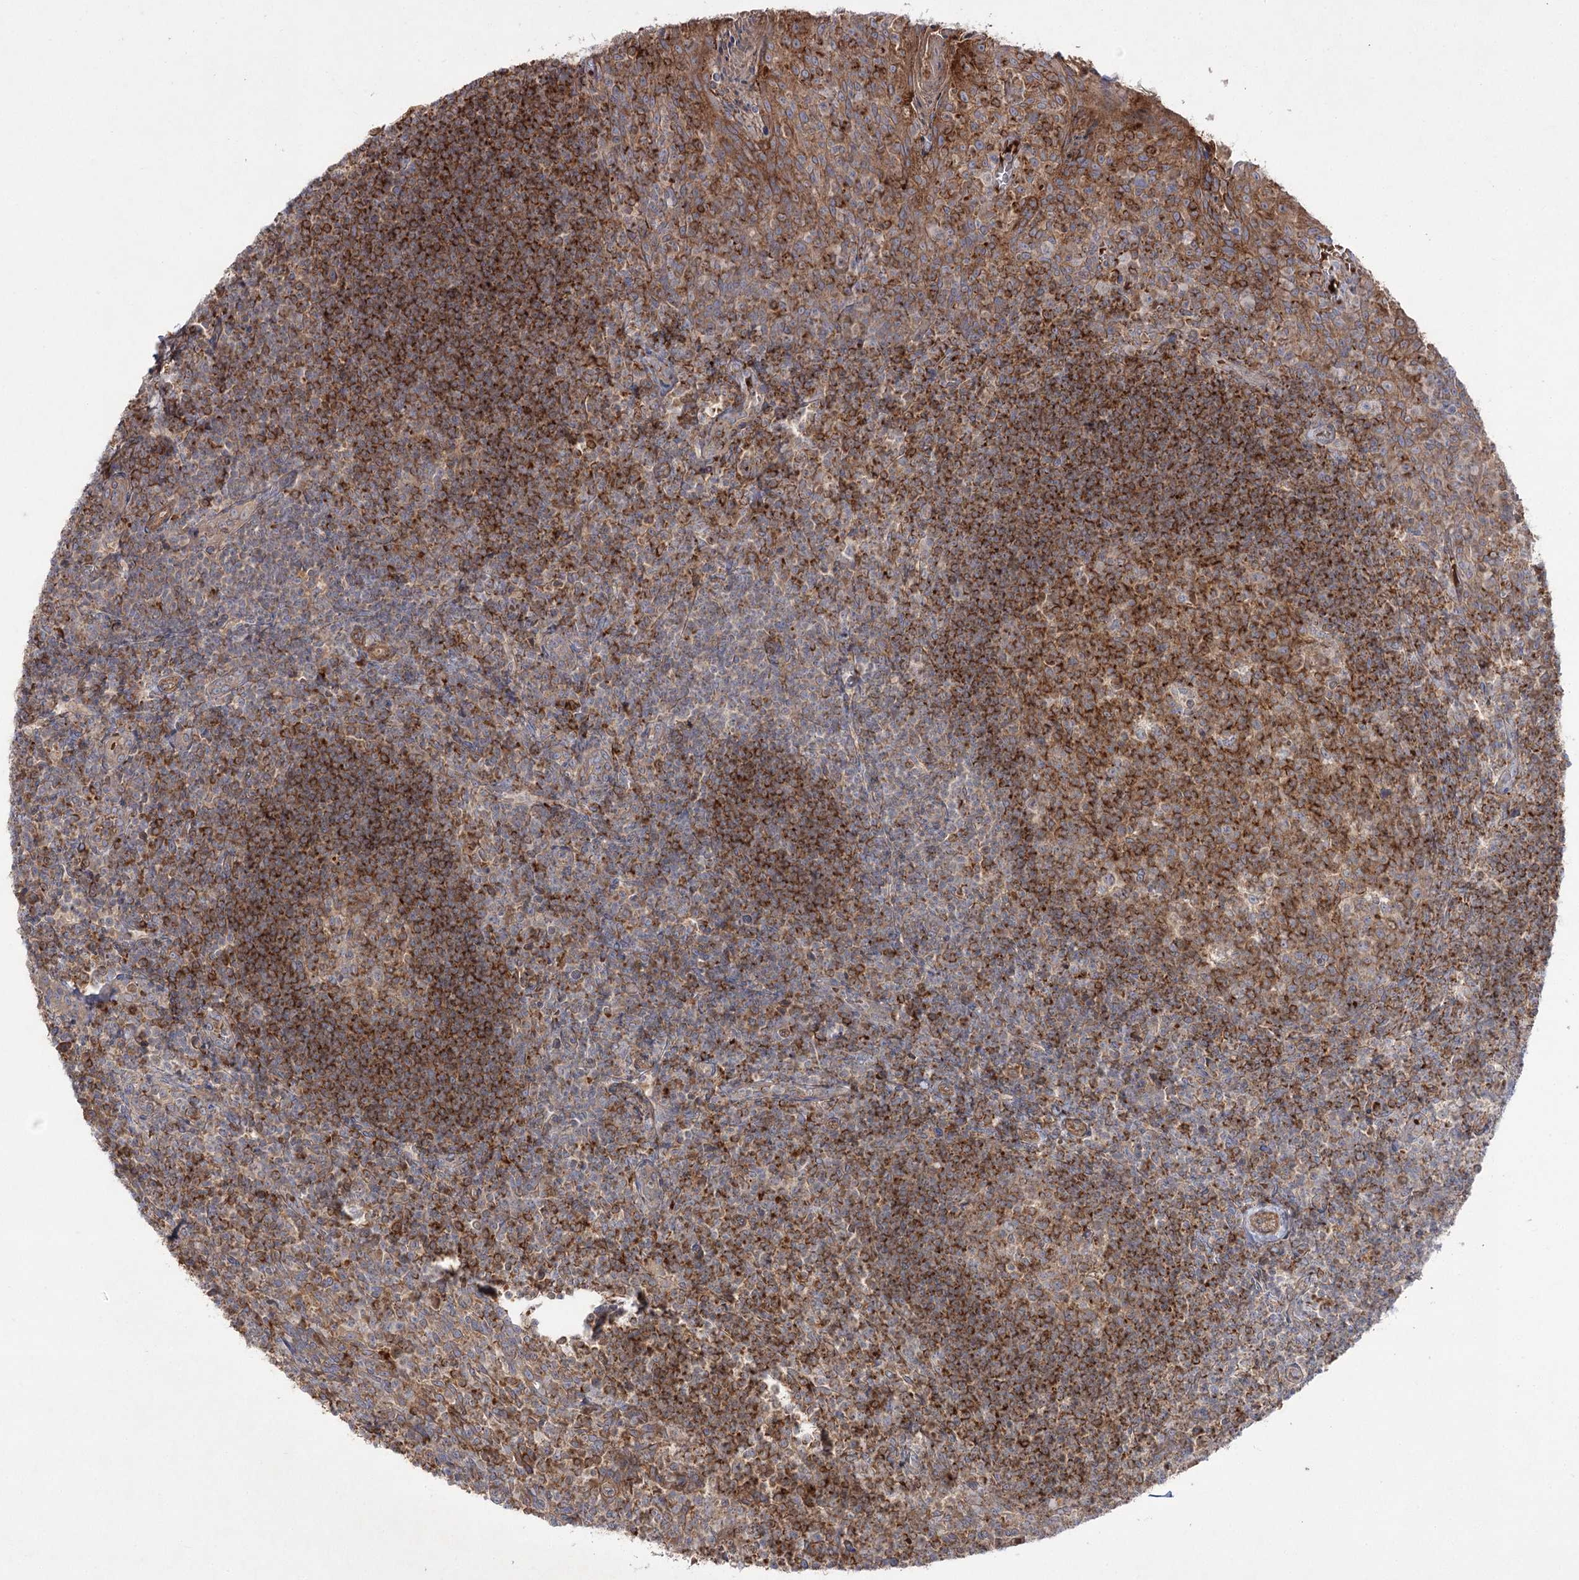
{"staining": {"intensity": "strong", "quantity": ">75%", "location": "cytoplasmic/membranous"}, "tissue": "tonsil", "cell_type": "Germinal center cells", "image_type": "normal", "snomed": [{"axis": "morphology", "description": "Normal tissue, NOS"}, {"axis": "topography", "description": "Tonsil"}], "caption": "Strong cytoplasmic/membranous protein expression is seen in about >75% of germinal center cells in tonsil. The protein is stained brown, and the nuclei are stained in blue (DAB (3,3'-diaminobenzidine) IHC with brightfield microscopy, high magnification).", "gene": "KIAA0825", "patient": {"sex": "female", "age": 10}}